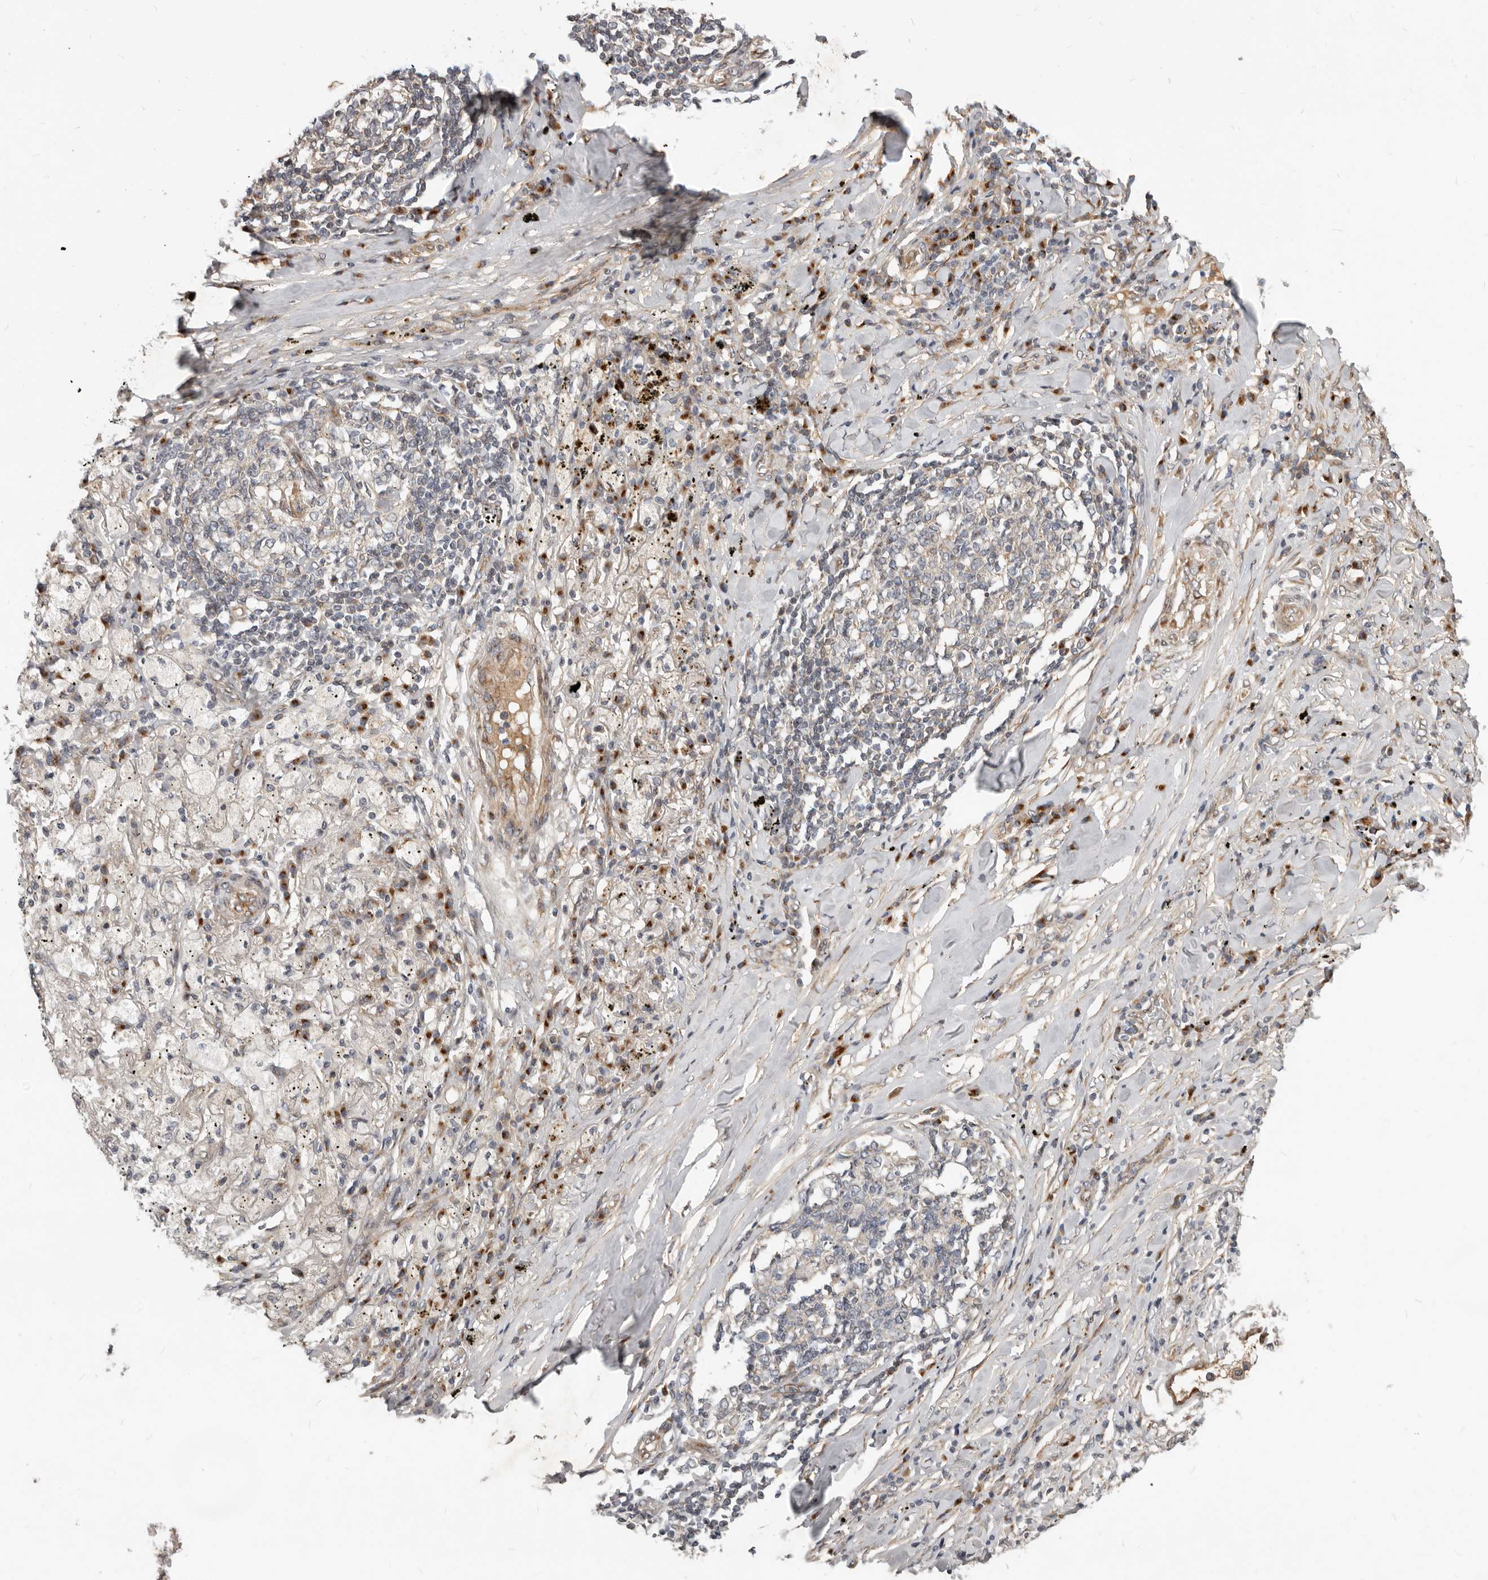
{"staining": {"intensity": "weak", "quantity": "<25%", "location": "cytoplasmic/membranous"}, "tissue": "lung cancer", "cell_type": "Tumor cells", "image_type": "cancer", "snomed": [{"axis": "morphology", "description": "Squamous cell carcinoma, NOS"}, {"axis": "topography", "description": "Lung"}], "caption": "DAB (3,3'-diaminobenzidine) immunohistochemical staining of human squamous cell carcinoma (lung) displays no significant expression in tumor cells.", "gene": "NPY4R", "patient": {"sex": "female", "age": 63}}